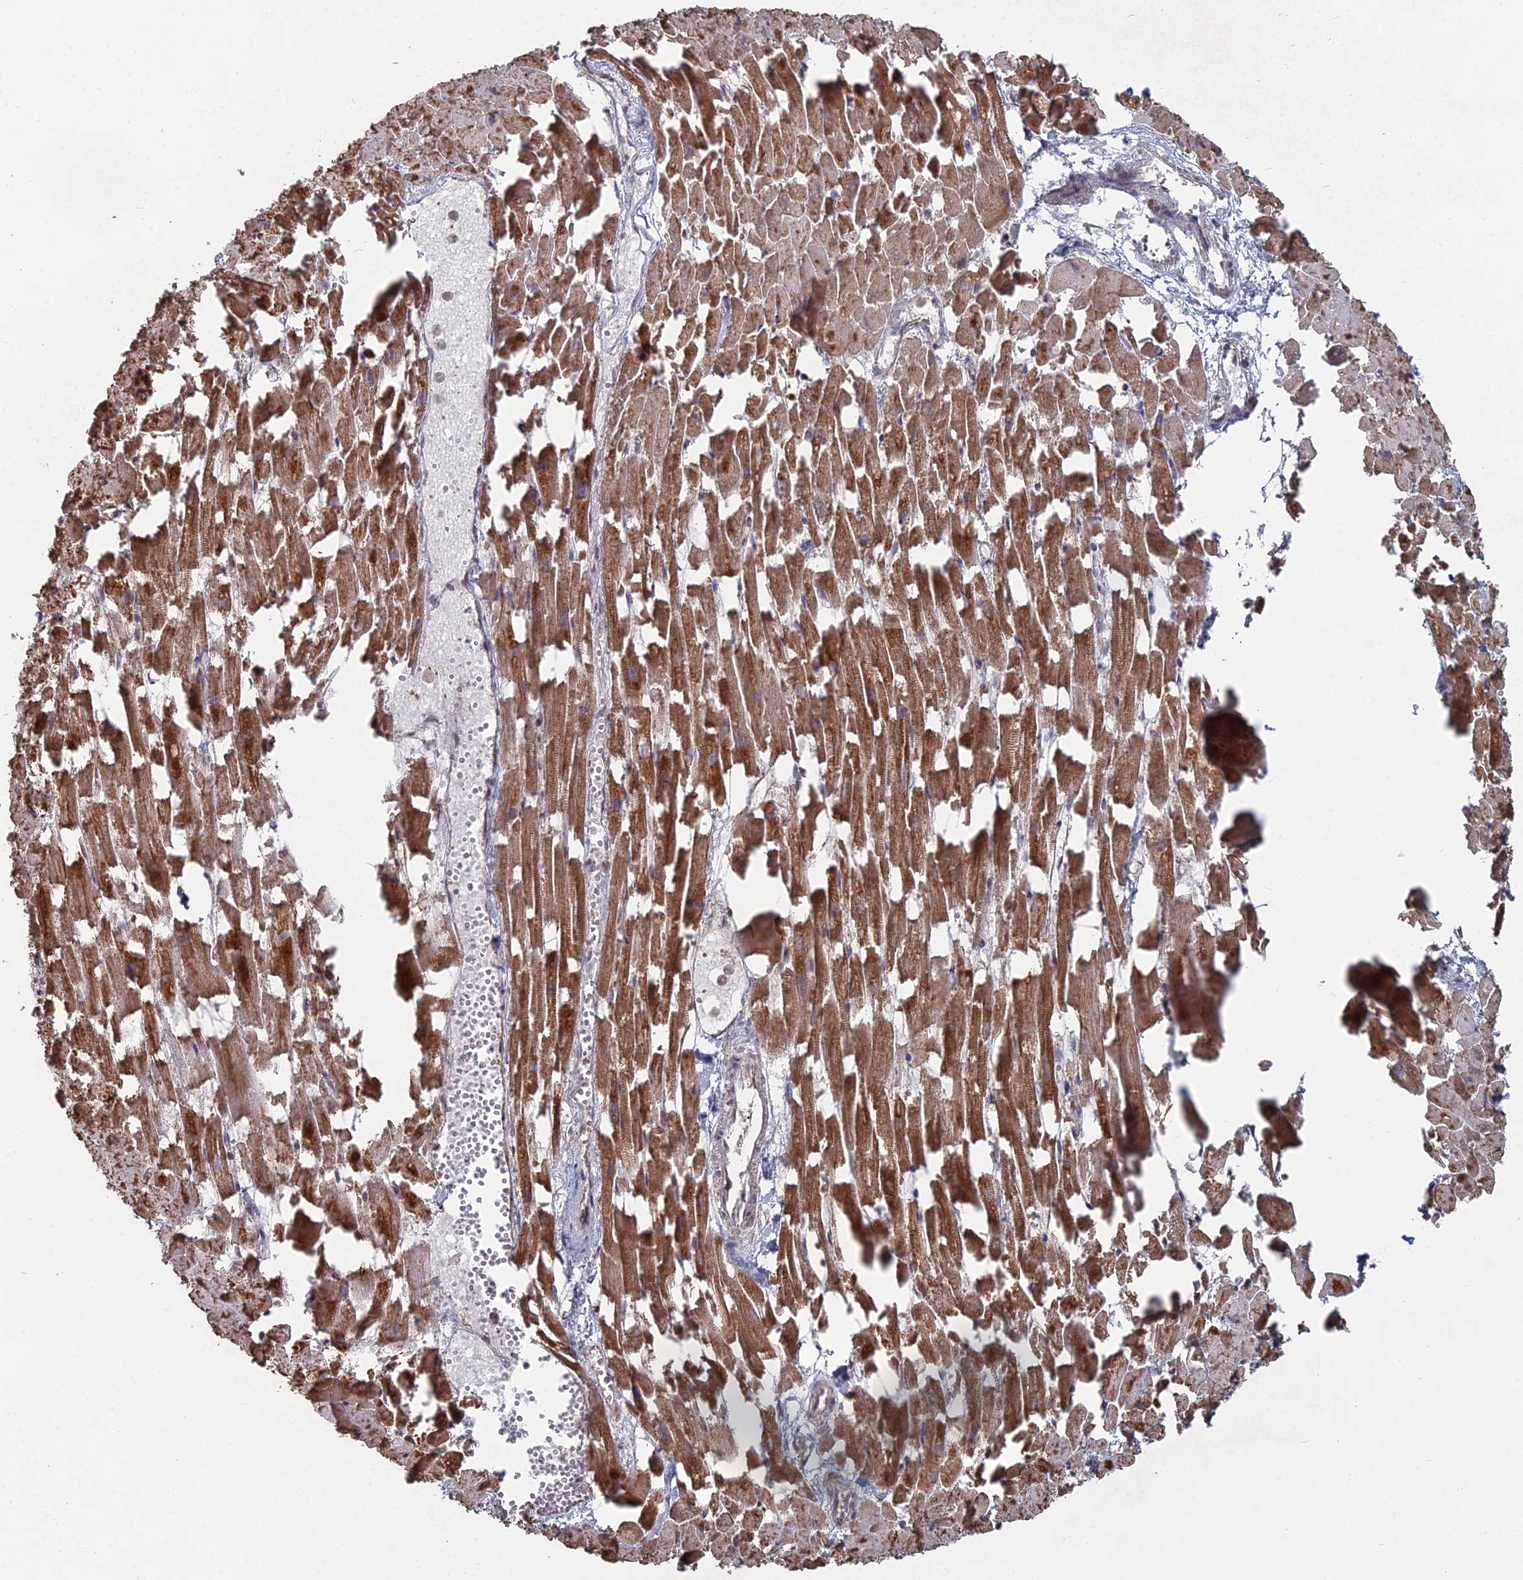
{"staining": {"intensity": "strong", "quantity": ">75%", "location": "cytoplasmic/membranous"}, "tissue": "heart muscle", "cell_type": "Cardiomyocytes", "image_type": "normal", "snomed": [{"axis": "morphology", "description": "Normal tissue, NOS"}, {"axis": "topography", "description": "Heart"}], "caption": "A brown stain labels strong cytoplasmic/membranous expression of a protein in cardiomyocytes of unremarkable human heart muscle. The protein is stained brown, and the nuclei are stained in blue (DAB (3,3'-diaminobenzidine) IHC with brightfield microscopy, high magnification).", "gene": "CCNP", "patient": {"sex": "female", "age": 64}}